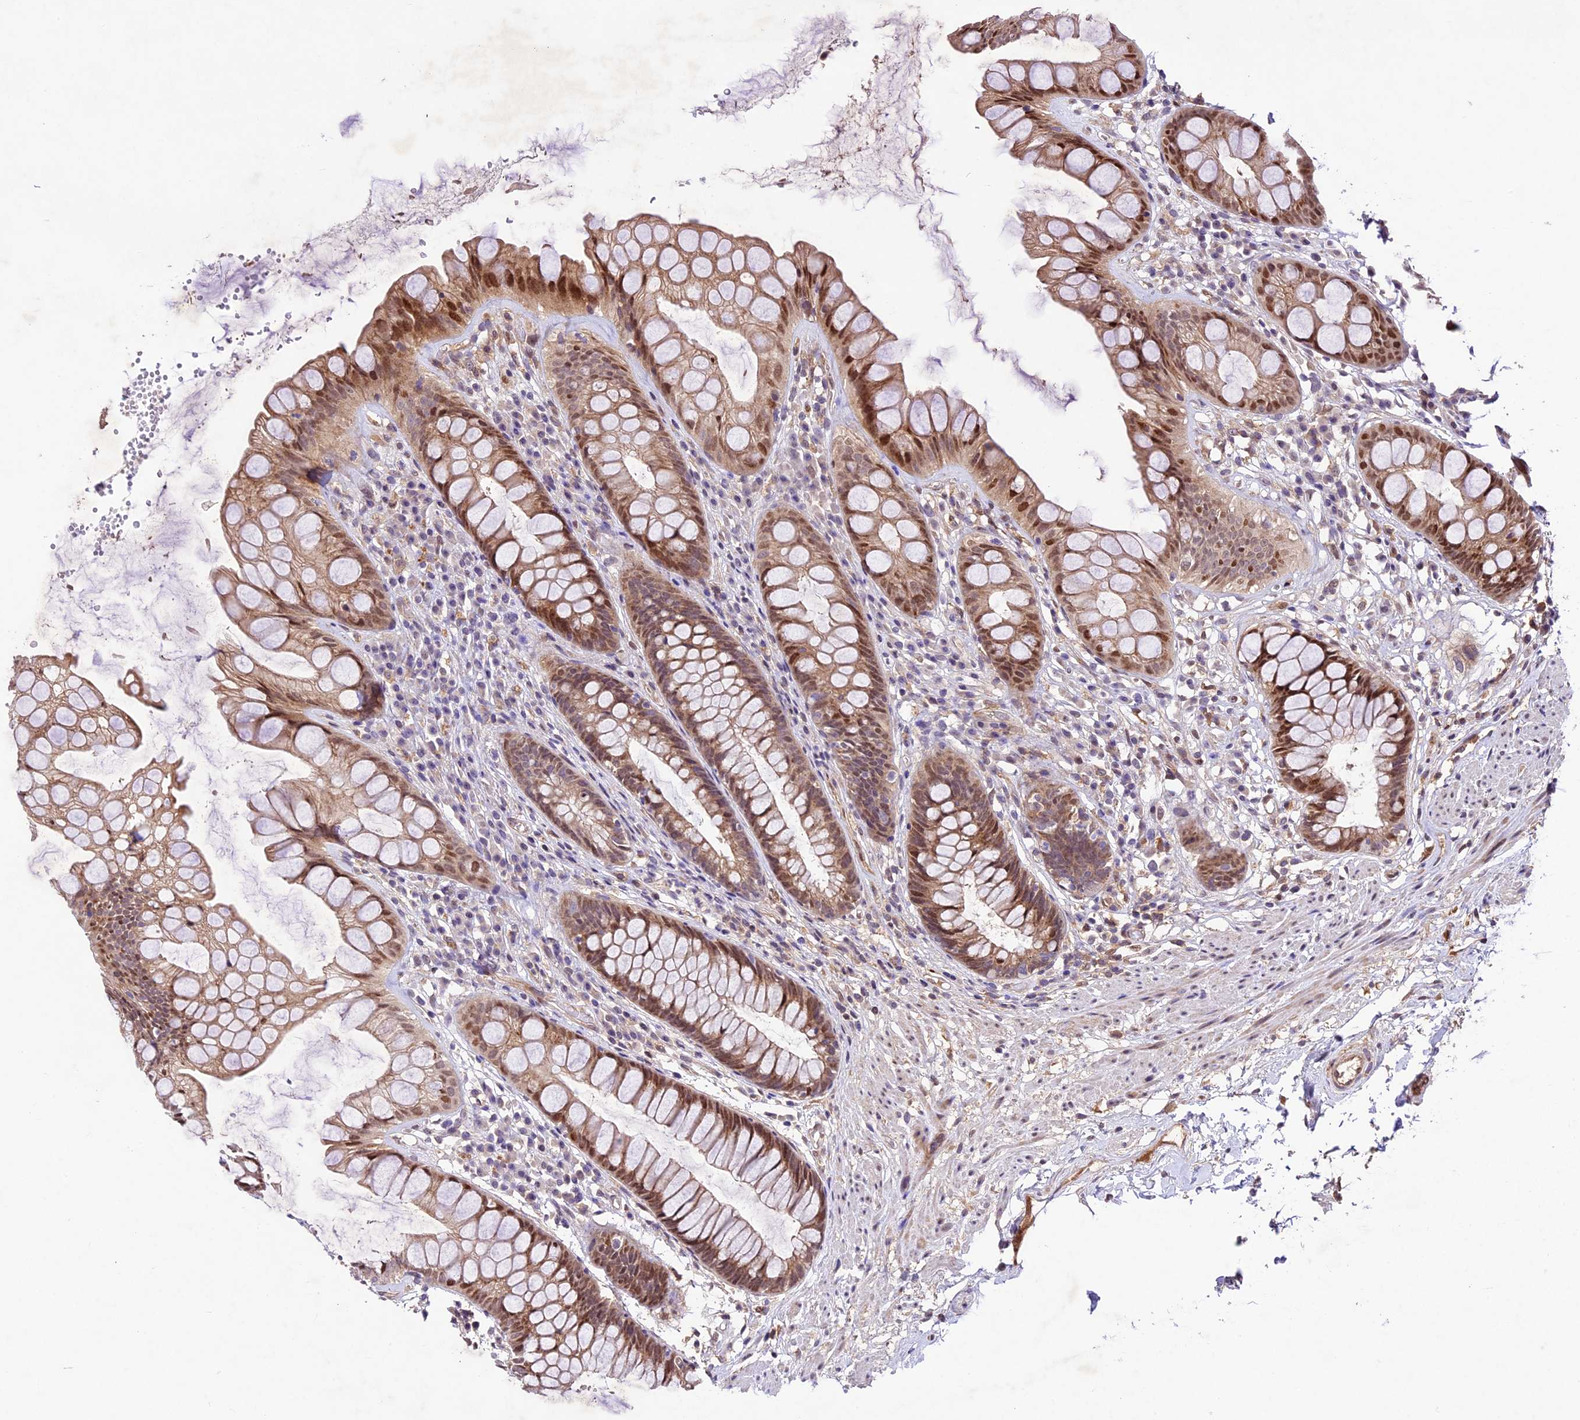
{"staining": {"intensity": "moderate", "quantity": ">75%", "location": "cytoplasmic/membranous,nuclear"}, "tissue": "rectum", "cell_type": "Glandular cells", "image_type": "normal", "snomed": [{"axis": "morphology", "description": "Normal tissue, NOS"}, {"axis": "topography", "description": "Rectum"}], "caption": "Approximately >75% of glandular cells in benign human rectum reveal moderate cytoplasmic/membranous,nuclear protein staining as visualized by brown immunohistochemical staining.", "gene": "CCSER1", "patient": {"sex": "male", "age": 74}}